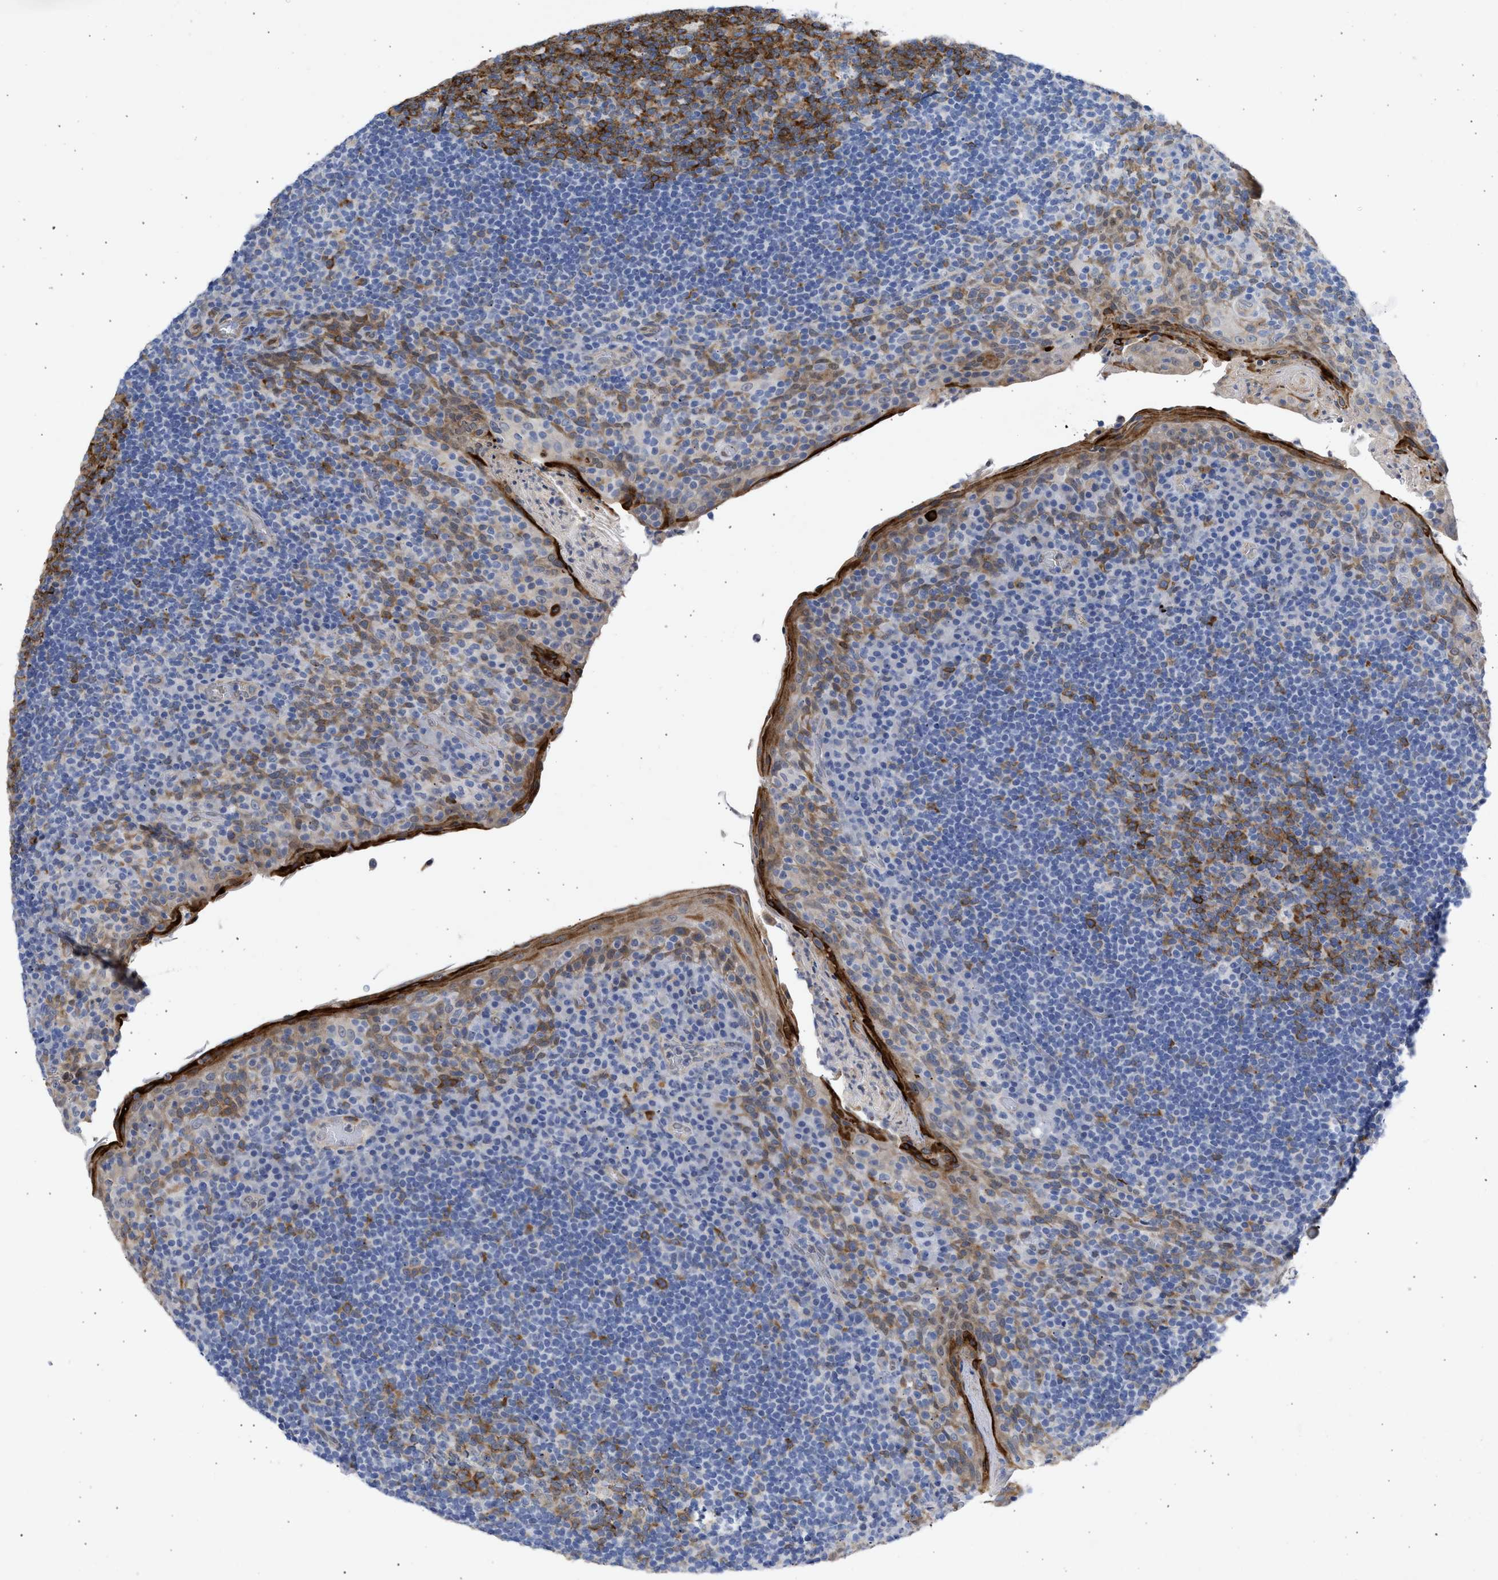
{"staining": {"intensity": "strong", "quantity": "25%-75%", "location": "cytoplasmic/membranous"}, "tissue": "tonsil", "cell_type": "Germinal center cells", "image_type": "normal", "snomed": [{"axis": "morphology", "description": "Normal tissue, NOS"}, {"axis": "topography", "description": "Tonsil"}], "caption": "IHC of unremarkable tonsil reveals high levels of strong cytoplasmic/membranous positivity in approximately 25%-75% of germinal center cells.", "gene": "THRA", "patient": {"sex": "male", "age": 17}}